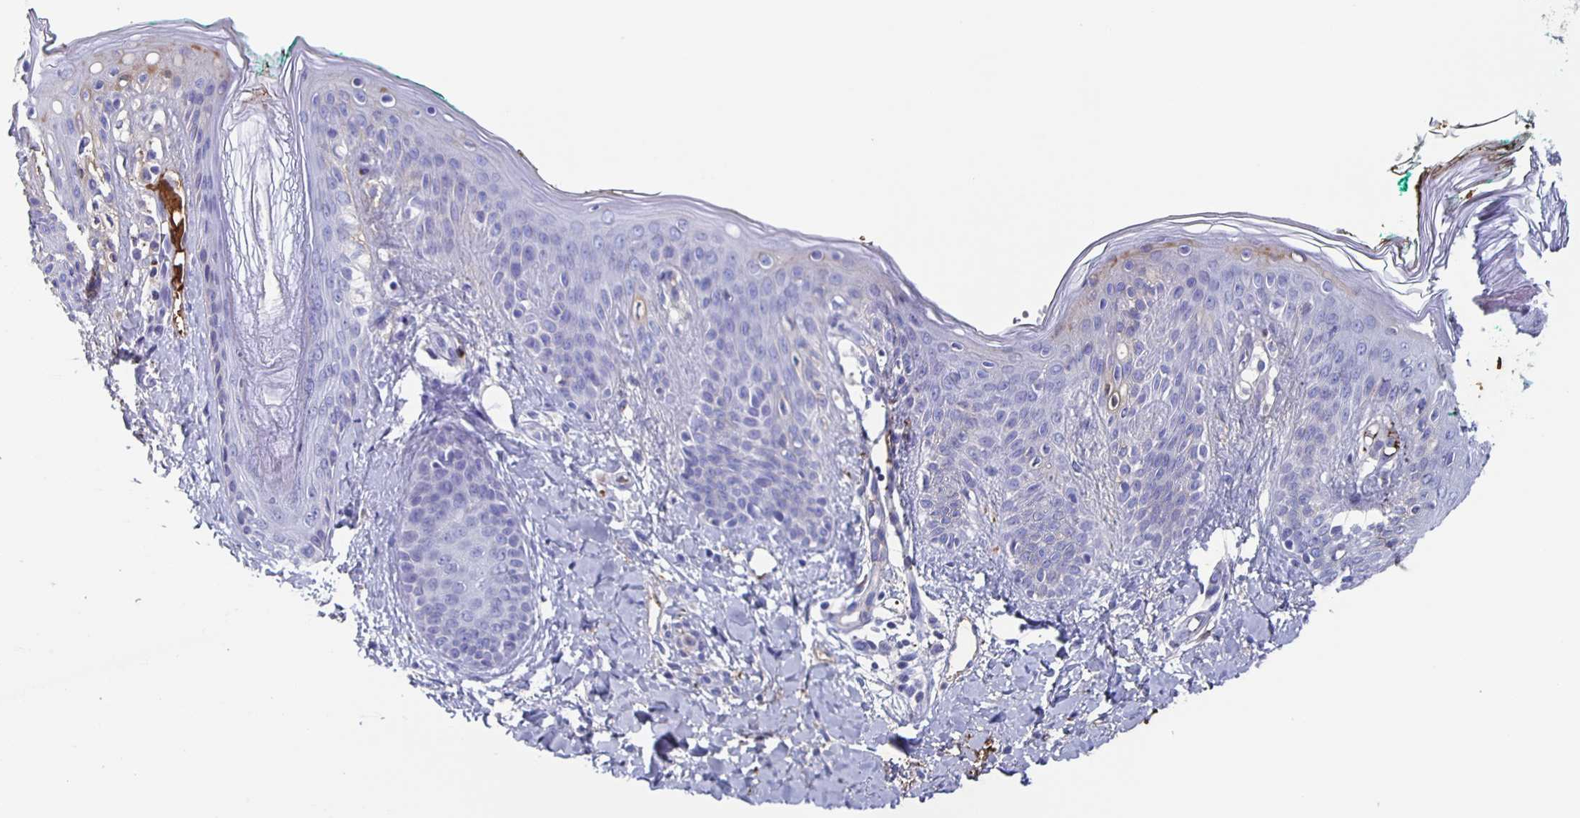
{"staining": {"intensity": "negative", "quantity": "none", "location": "none"}, "tissue": "skin", "cell_type": "Fibroblasts", "image_type": "normal", "snomed": [{"axis": "morphology", "description": "Normal tissue, NOS"}, {"axis": "topography", "description": "Skin"}], "caption": "Human skin stained for a protein using immunohistochemistry exhibits no positivity in fibroblasts.", "gene": "FGA", "patient": {"sex": "male", "age": 16}}